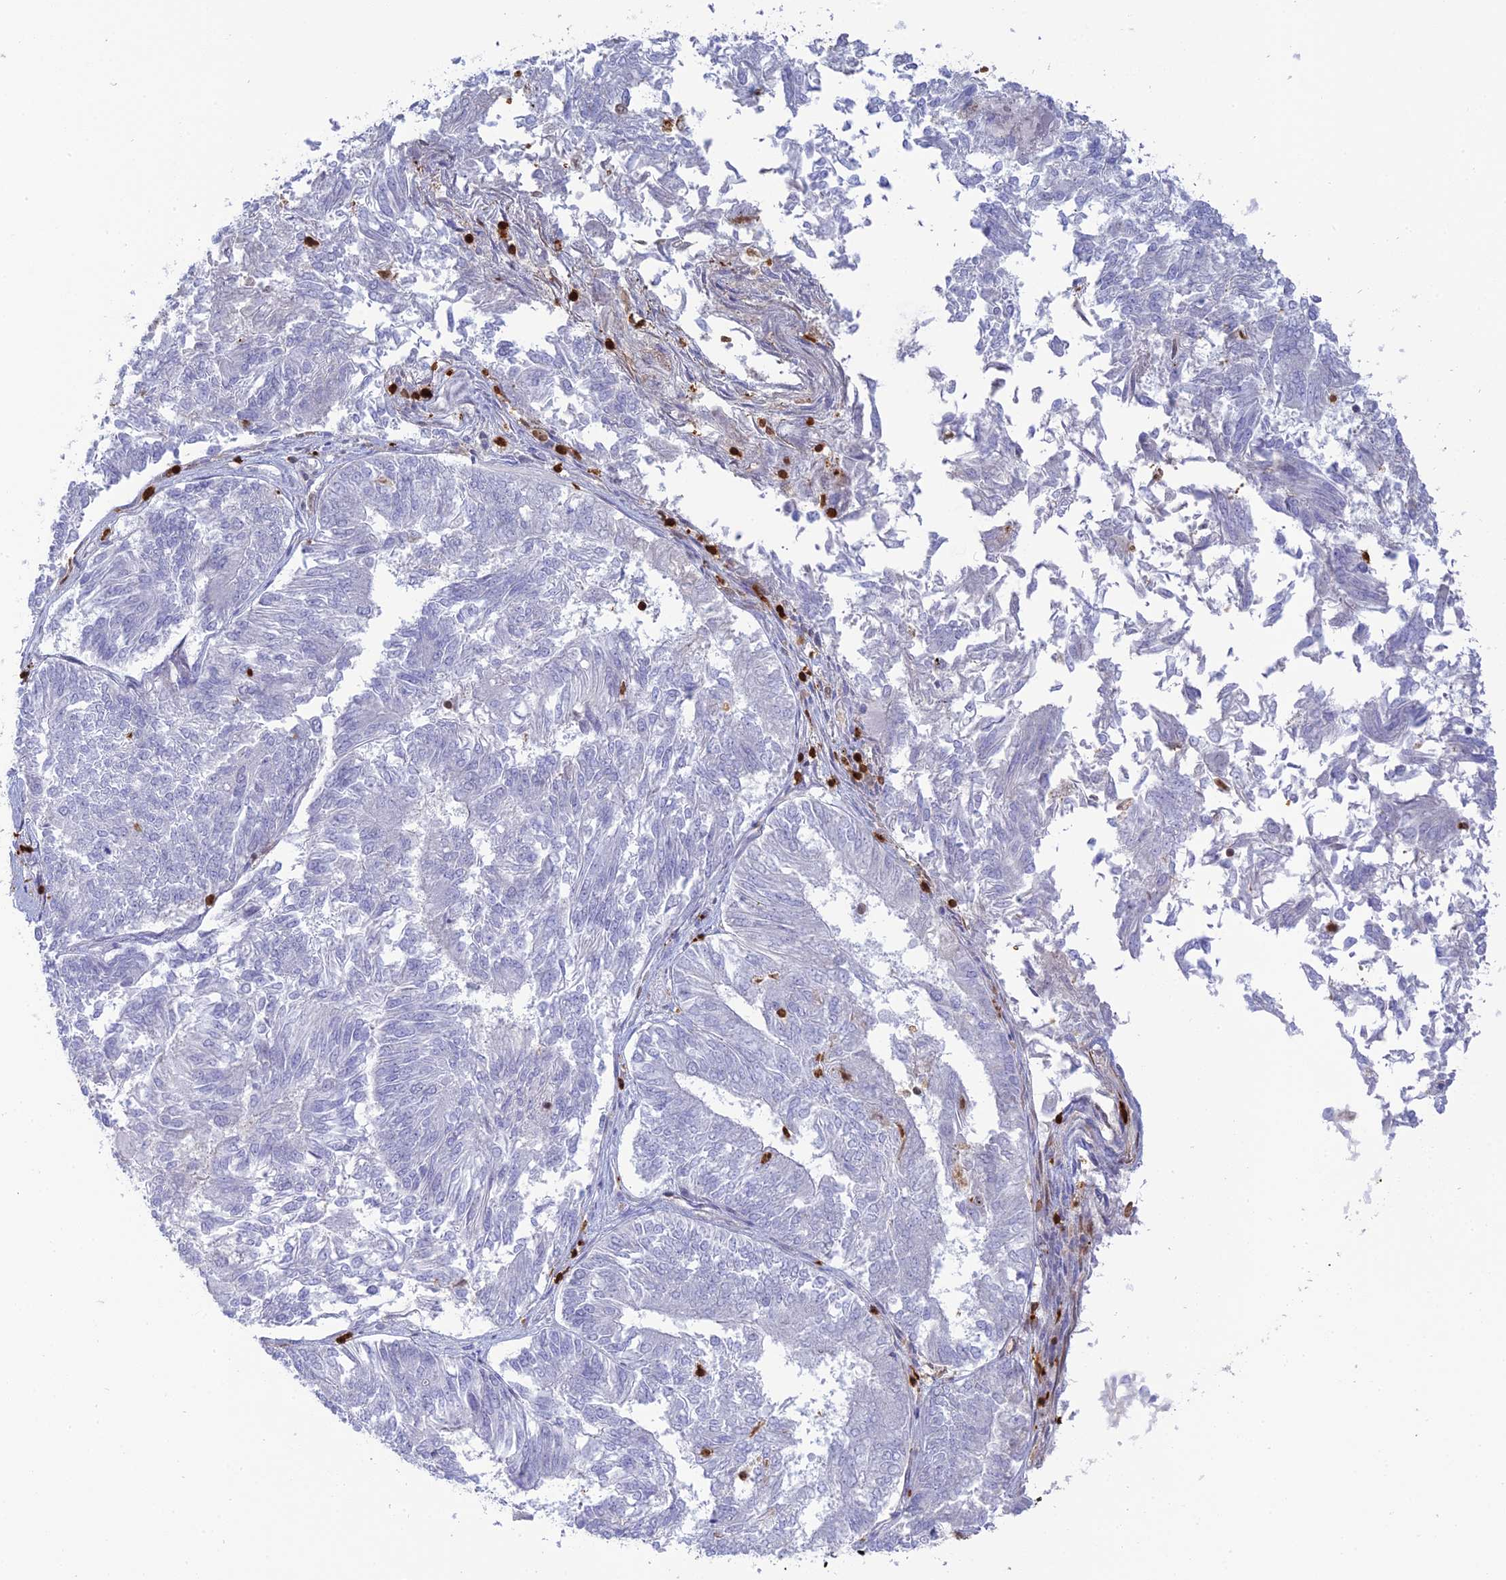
{"staining": {"intensity": "negative", "quantity": "none", "location": "none"}, "tissue": "endometrial cancer", "cell_type": "Tumor cells", "image_type": "cancer", "snomed": [{"axis": "morphology", "description": "Adenocarcinoma, NOS"}, {"axis": "topography", "description": "Endometrium"}], "caption": "DAB (3,3'-diaminobenzidine) immunohistochemical staining of adenocarcinoma (endometrial) reveals no significant expression in tumor cells.", "gene": "PGBD4", "patient": {"sex": "female", "age": 58}}